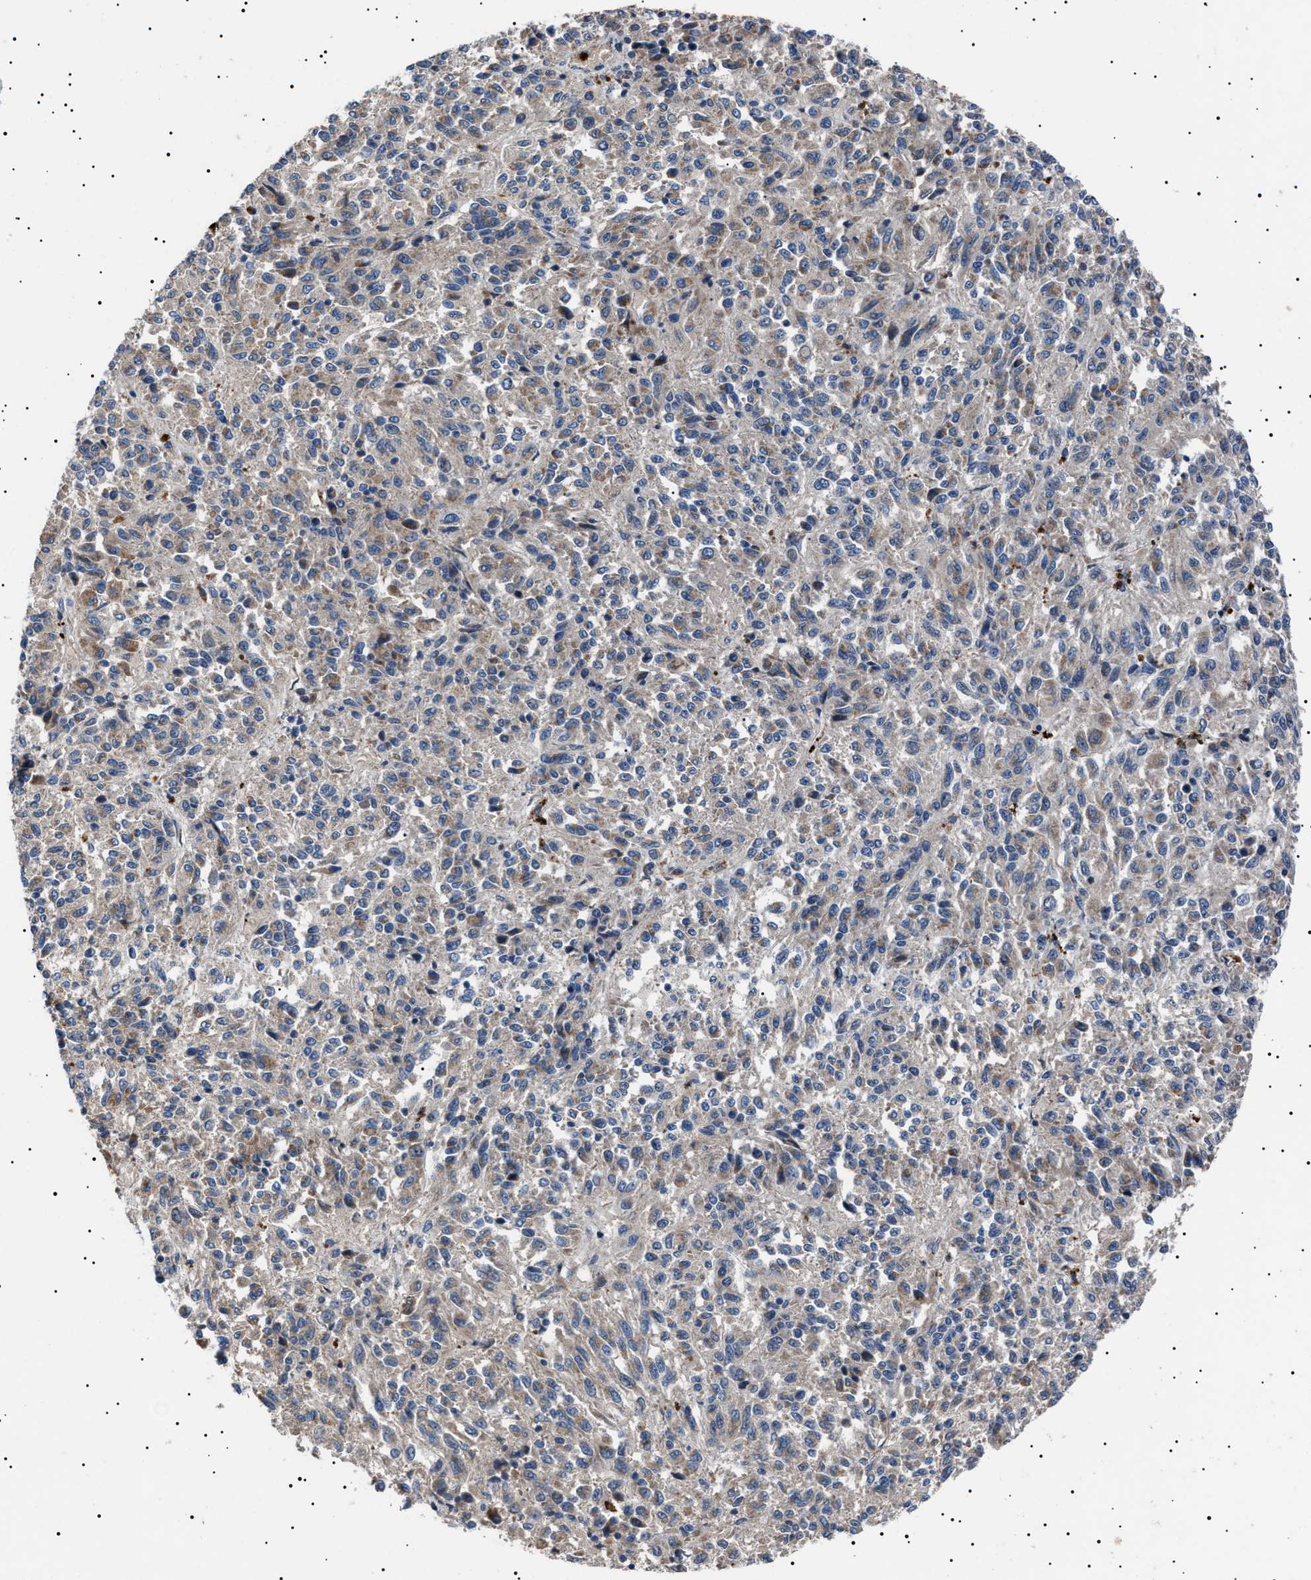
{"staining": {"intensity": "weak", "quantity": "25%-75%", "location": "cytoplasmic/membranous"}, "tissue": "melanoma", "cell_type": "Tumor cells", "image_type": "cancer", "snomed": [{"axis": "morphology", "description": "Malignant melanoma, Metastatic site"}, {"axis": "topography", "description": "Lung"}], "caption": "A brown stain highlights weak cytoplasmic/membranous positivity of a protein in human malignant melanoma (metastatic site) tumor cells.", "gene": "PTRH1", "patient": {"sex": "male", "age": 64}}